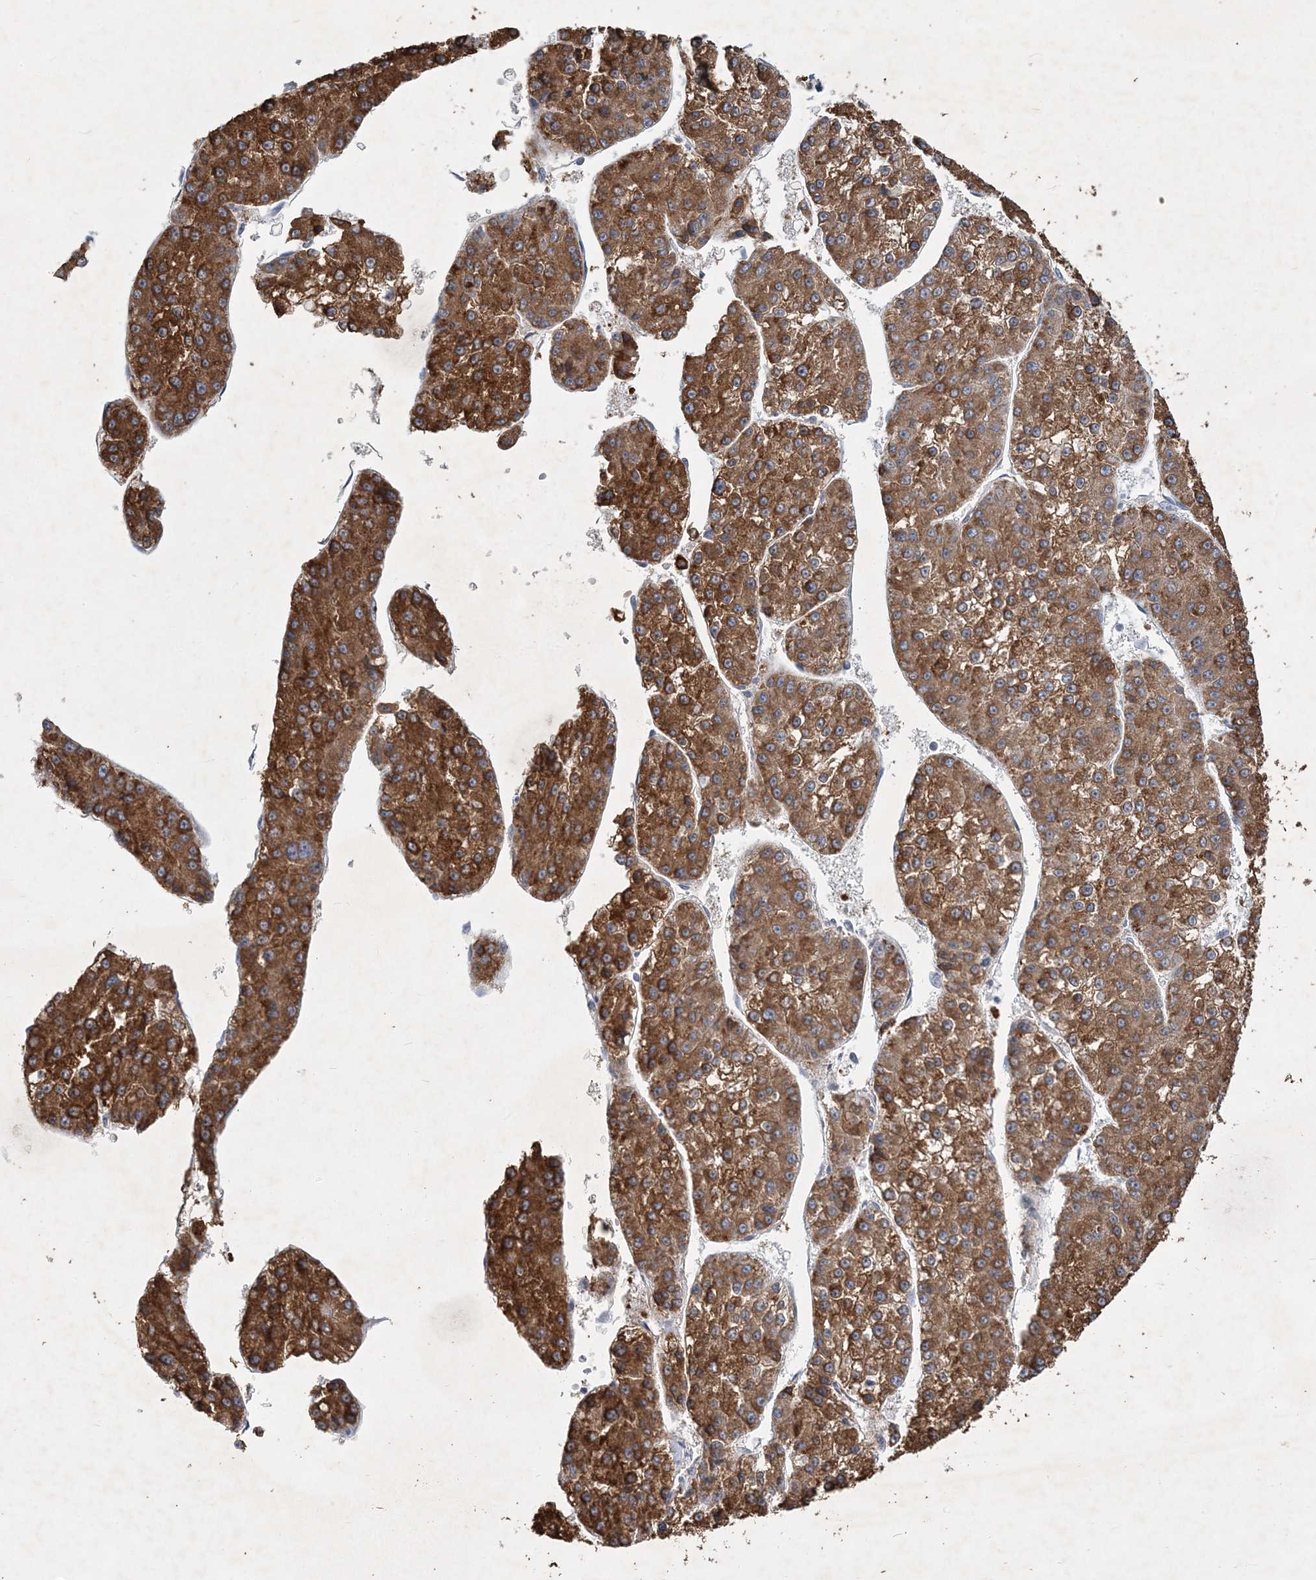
{"staining": {"intensity": "strong", "quantity": ">75%", "location": "cytoplasmic/membranous"}, "tissue": "liver cancer", "cell_type": "Tumor cells", "image_type": "cancer", "snomed": [{"axis": "morphology", "description": "Carcinoma, Hepatocellular, NOS"}, {"axis": "topography", "description": "Liver"}], "caption": "Immunohistochemical staining of liver cancer displays high levels of strong cytoplasmic/membranous protein expression in about >75% of tumor cells.", "gene": "RNF25", "patient": {"sex": "female", "age": 73}}